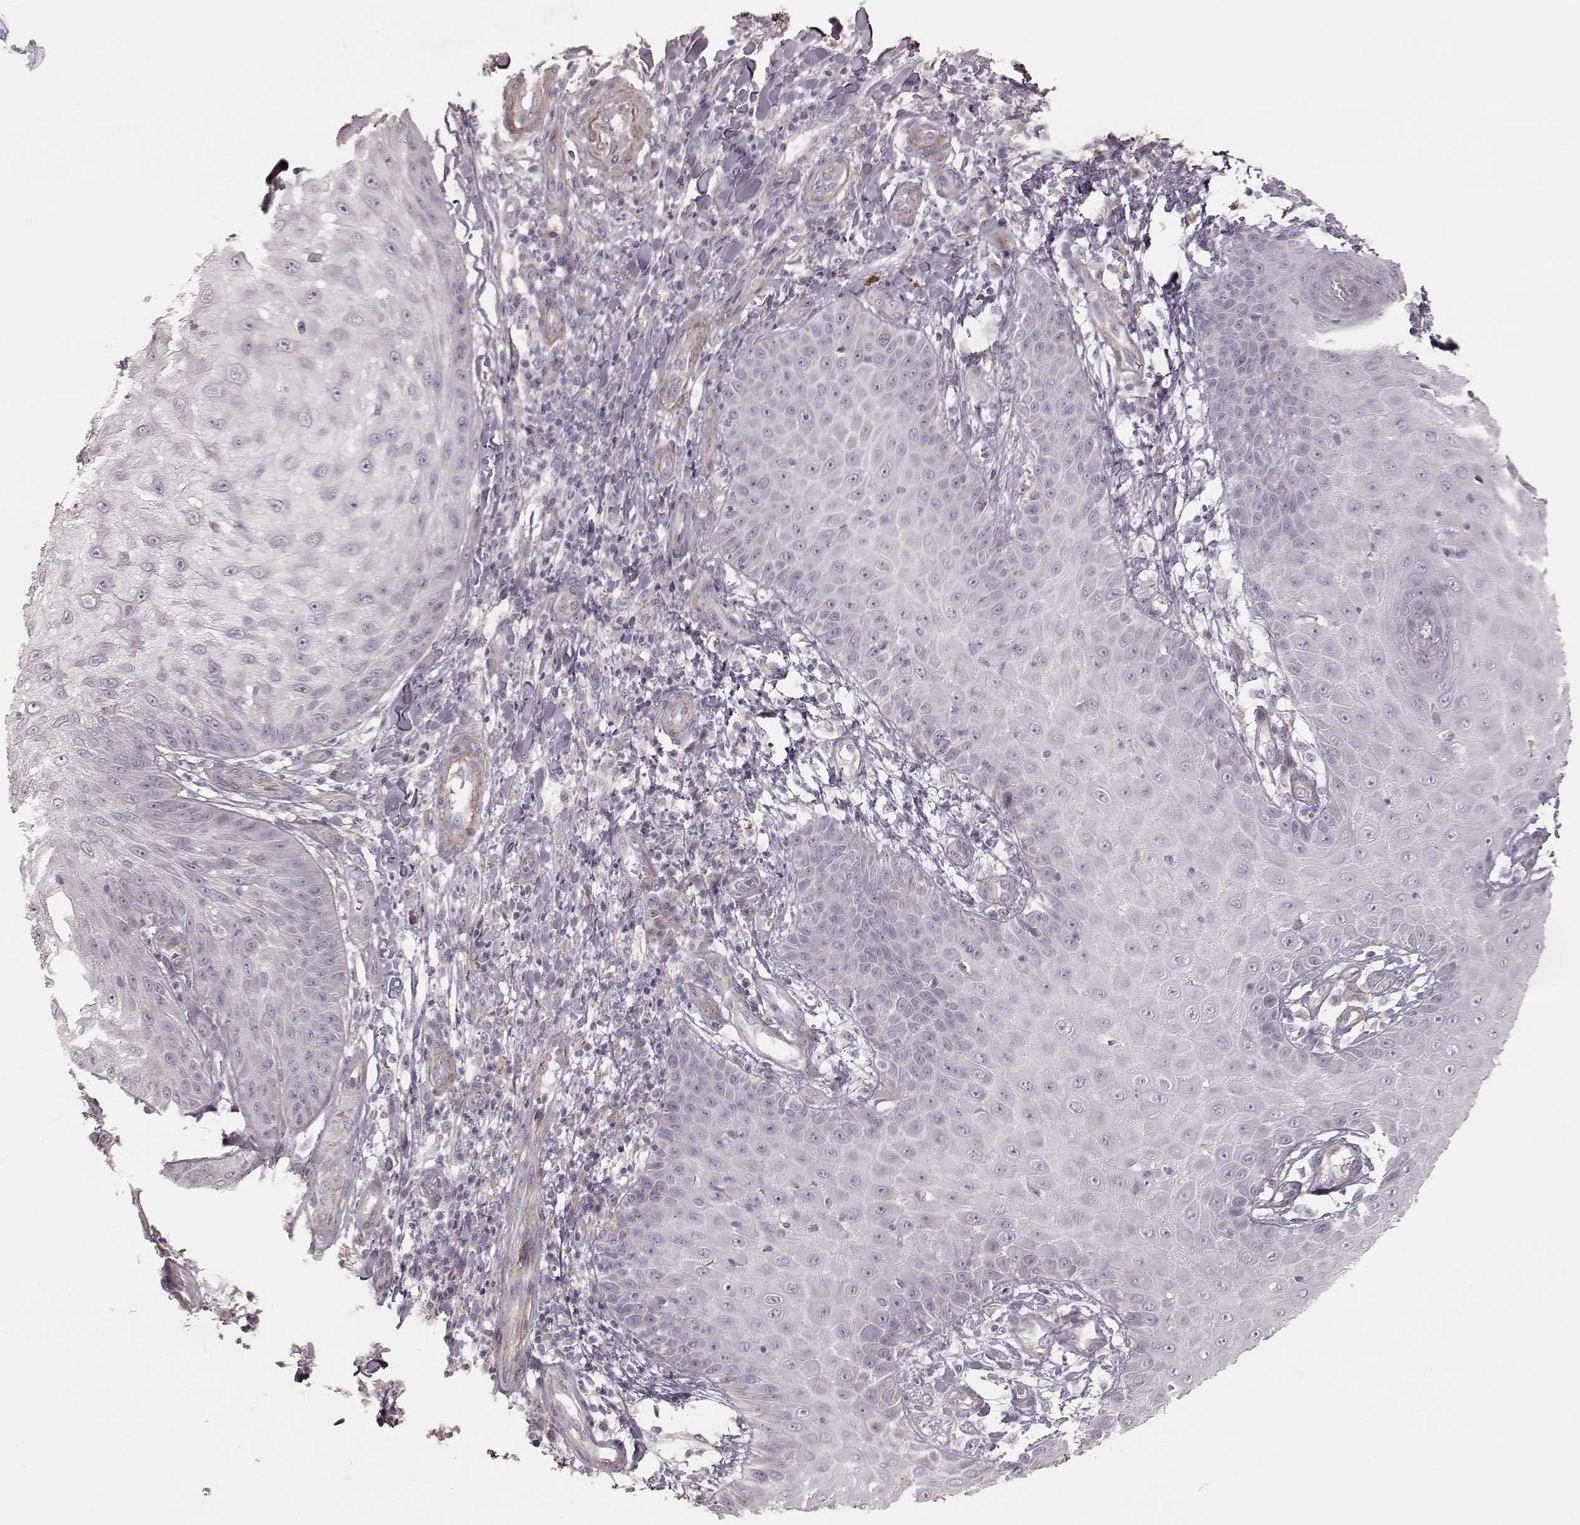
{"staining": {"intensity": "negative", "quantity": "none", "location": "none"}, "tissue": "skin cancer", "cell_type": "Tumor cells", "image_type": "cancer", "snomed": [{"axis": "morphology", "description": "Squamous cell carcinoma, NOS"}, {"axis": "topography", "description": "Skin"}], "caption": "Photomicrograph shows no protein staining in tumor cells of skin cancer tissue.", "gene": "KCNJ9", "patient": {"sex": "male", "age": 70}}